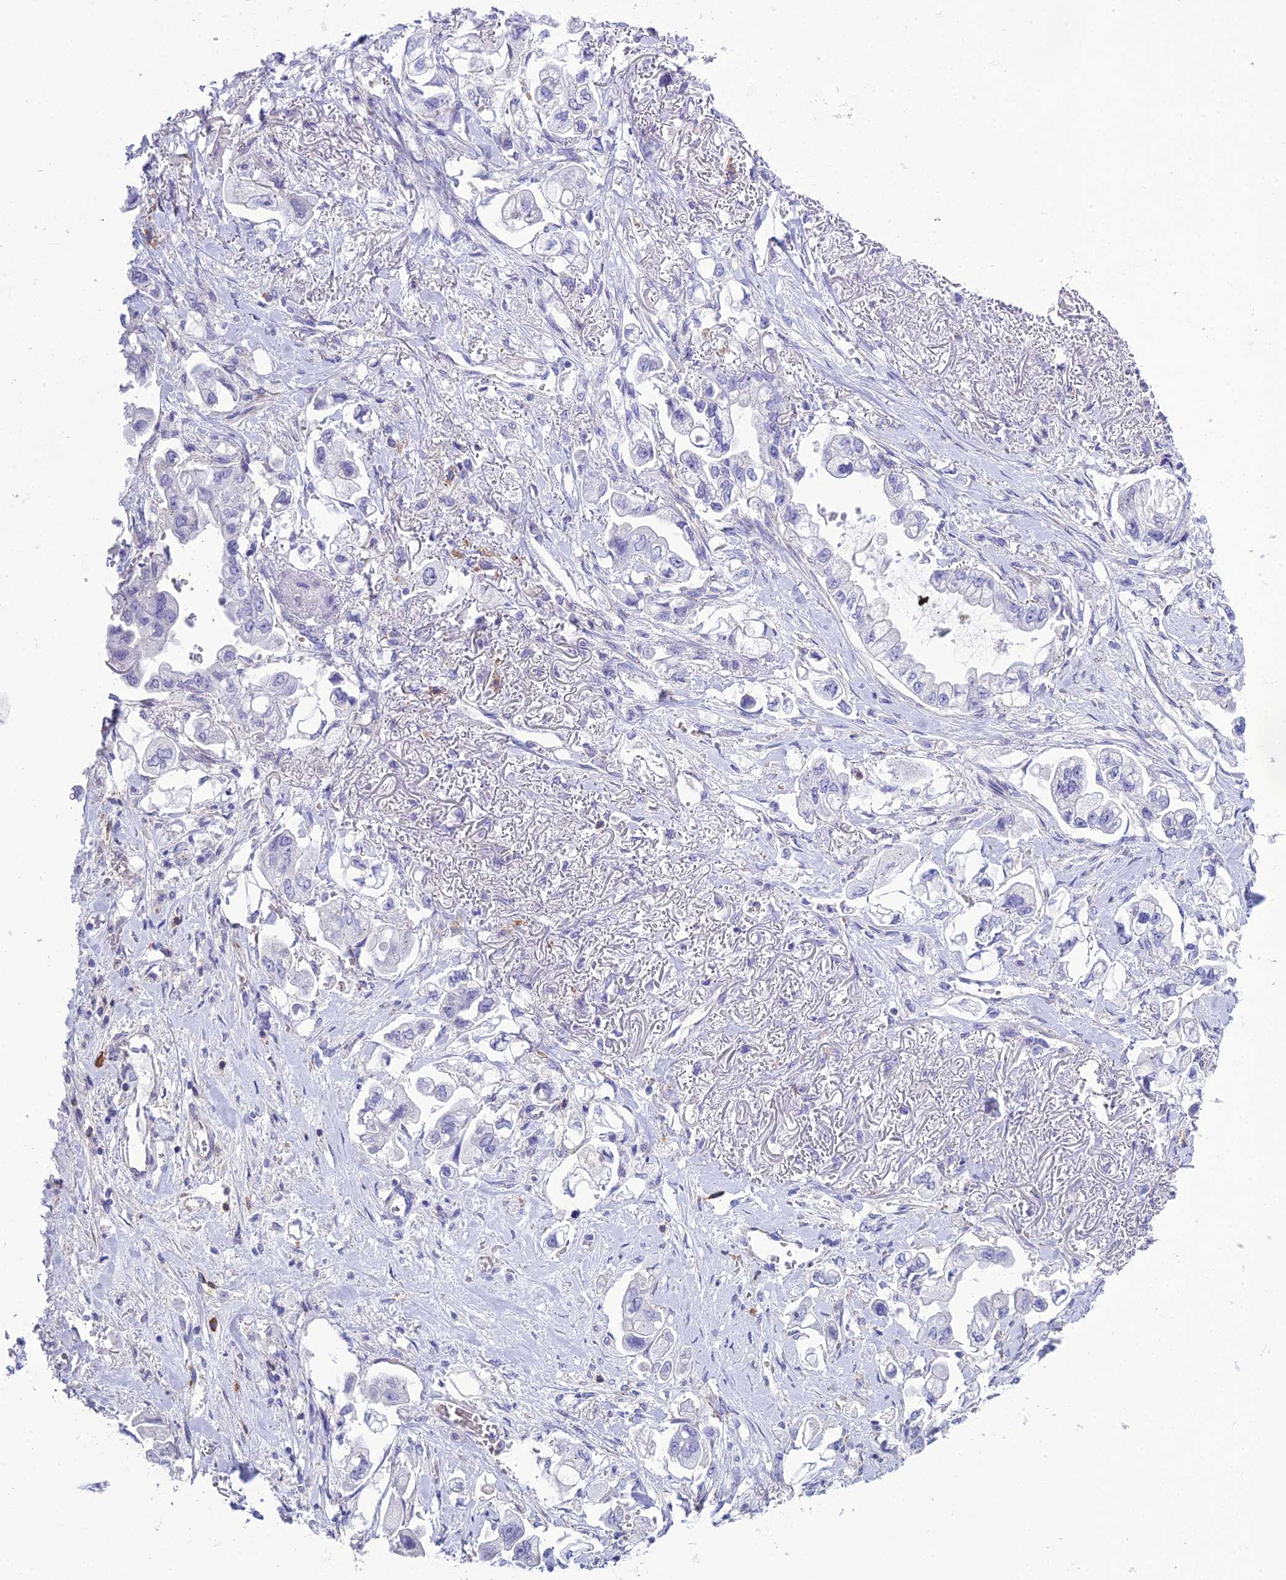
{"staining": {"intensity": "negative", "quantity": "none", "location": "none"}, "tissue": "stomach cancer", "cell_type": "Tumor cells", "image_type": "cancer", "snomed": [{"axis": "morphology", "description": "Adenocarcinoma, NOS"}, {"axis": "topography", "description": "Stomach"}], "caption": "This photomicrograph is of stomach cancer (adenocarcinoma) stained with immunohistochemistry to label a protein in brown with the nuclei are counter-stained blue. There is no staining in tumor cells.", "gene": "OR1Q1", "patient": {"sex": "male", "age": 62}}